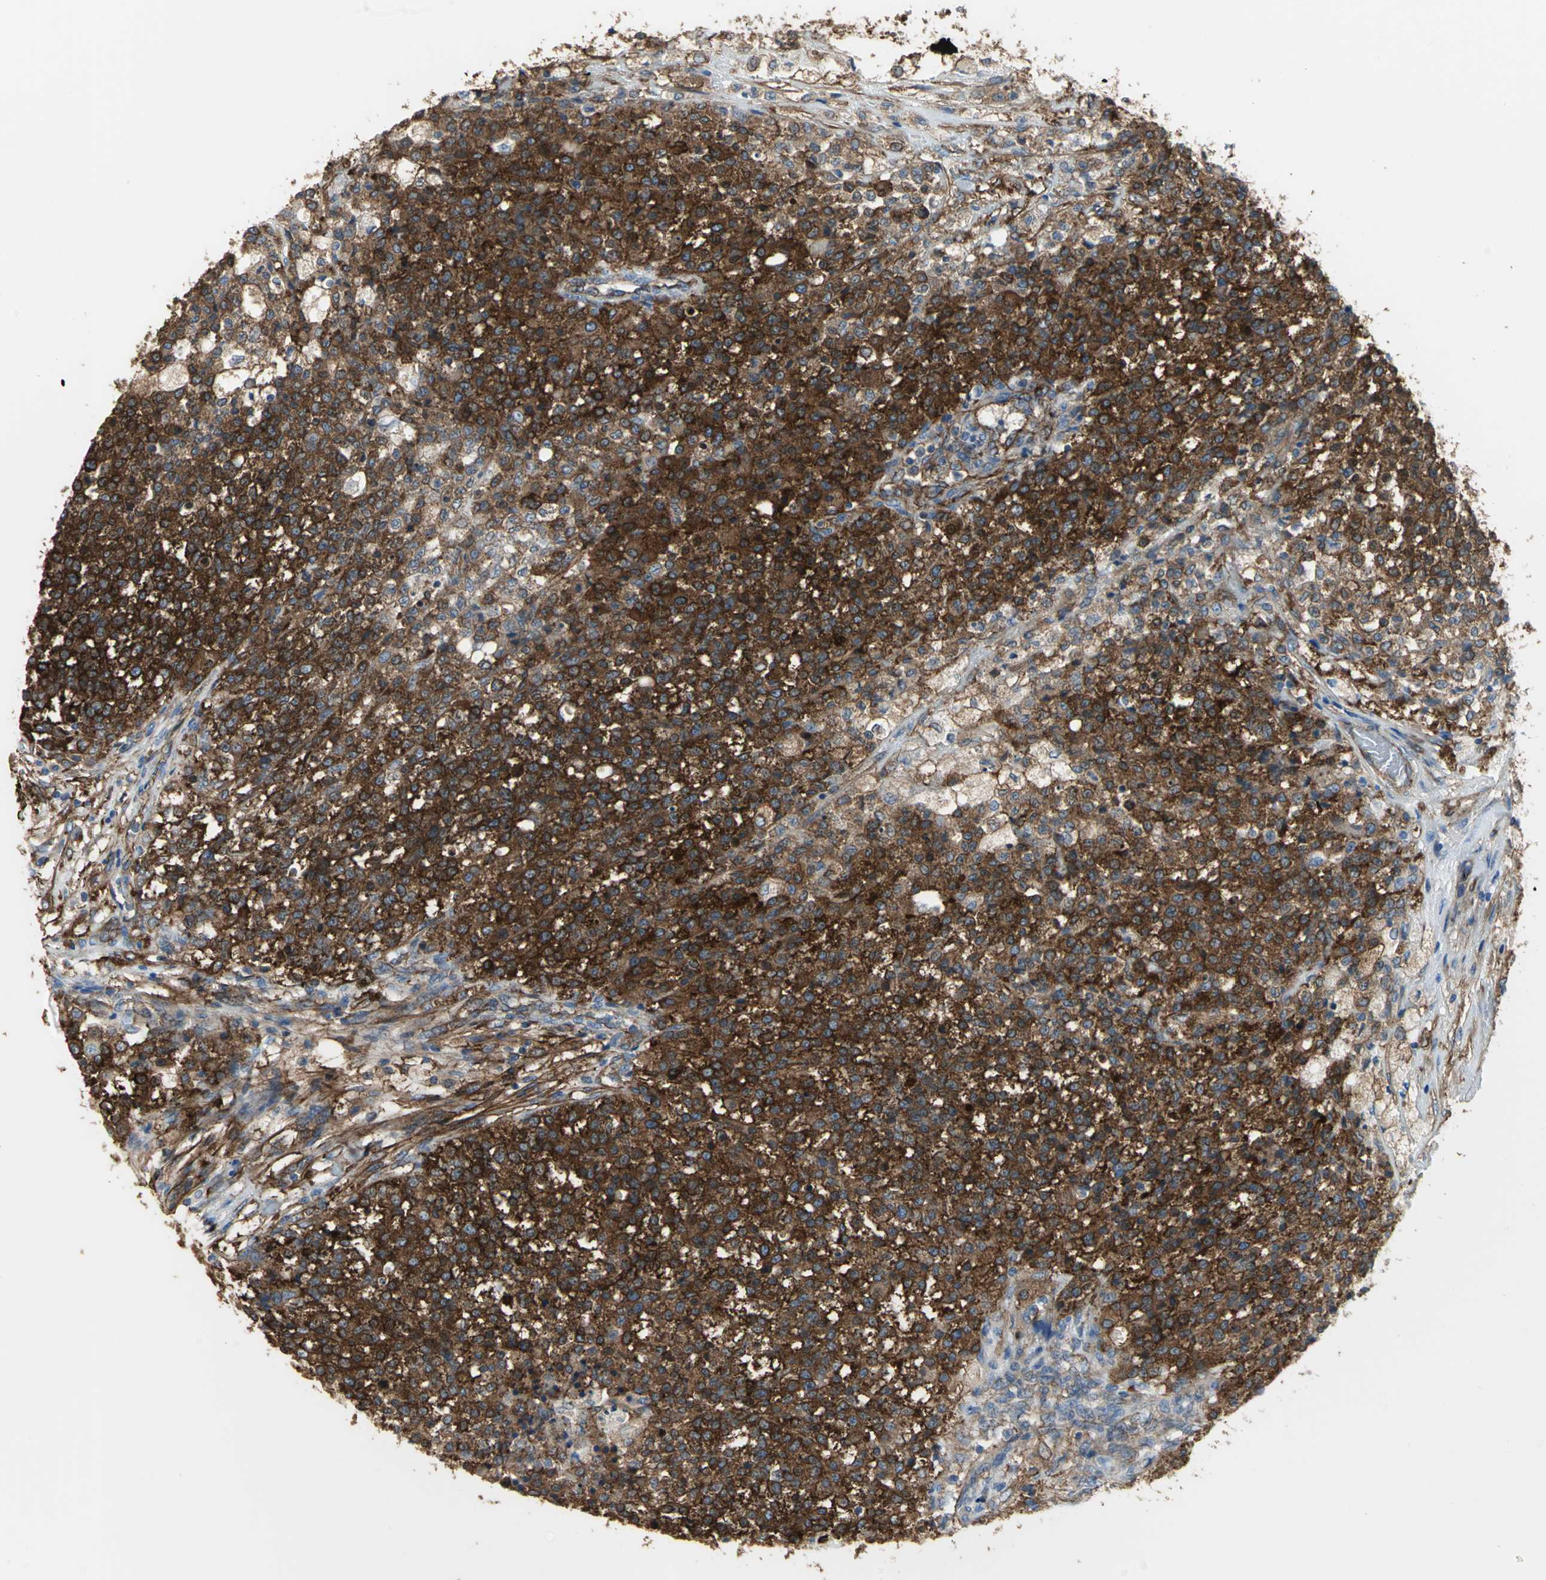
{"staining": {"intensity": "strong", "quantity": ">75%", "location": "cytoplasmic/membranous"}, "tissue": "testis cancer", "cell_type": "Tumor cells", "image_type": "cancer", "snomed": [{"axis": "morphology", "description": "Seminoma, NOS"}, {"axis": "topography", "description": "Testis"}], "caption": "Testis cancer tissue demonstrates strong cytoplasmic/membranous positivity in about >75% of tumor cells, visualized by immunohistochemistry.", "gene": "FLNB", "patient": {"sex": "male", "age": 59}}